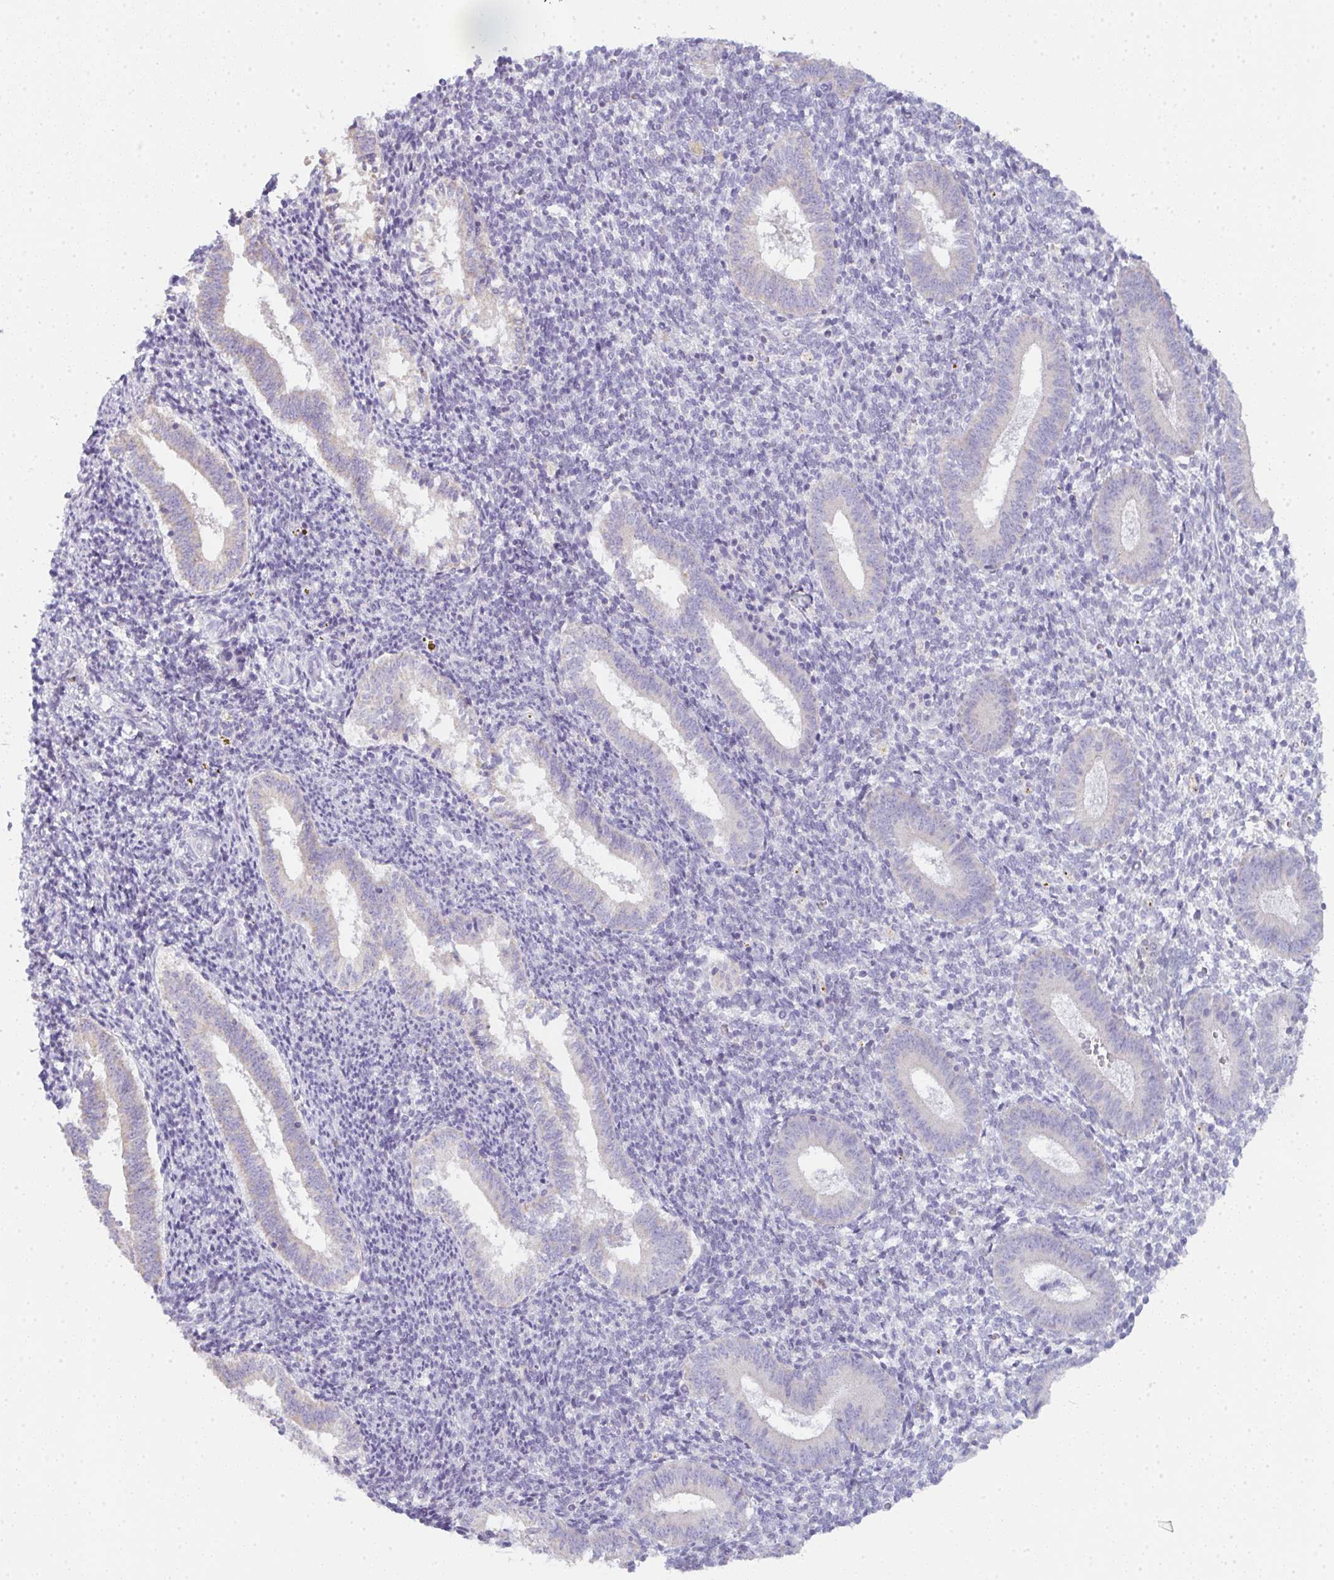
{"staining": {"intensity": "negative", "quantity": "none", "location": "none"}, "tissue": "endometrium", "cell_type": "Cells in endometrial stroma", "image_type": "normal", "snomed": [{"axis": "morphology", "description": "Normal tissue, NOS"}, {"axis": "topography", "description": "Endometrium"}], "caption": "The image displays no significant positivity in cells in endometrial stroma of endometrium.", "gene": "CACNA1S", "patient": {"sex": "female", "age": 25}}